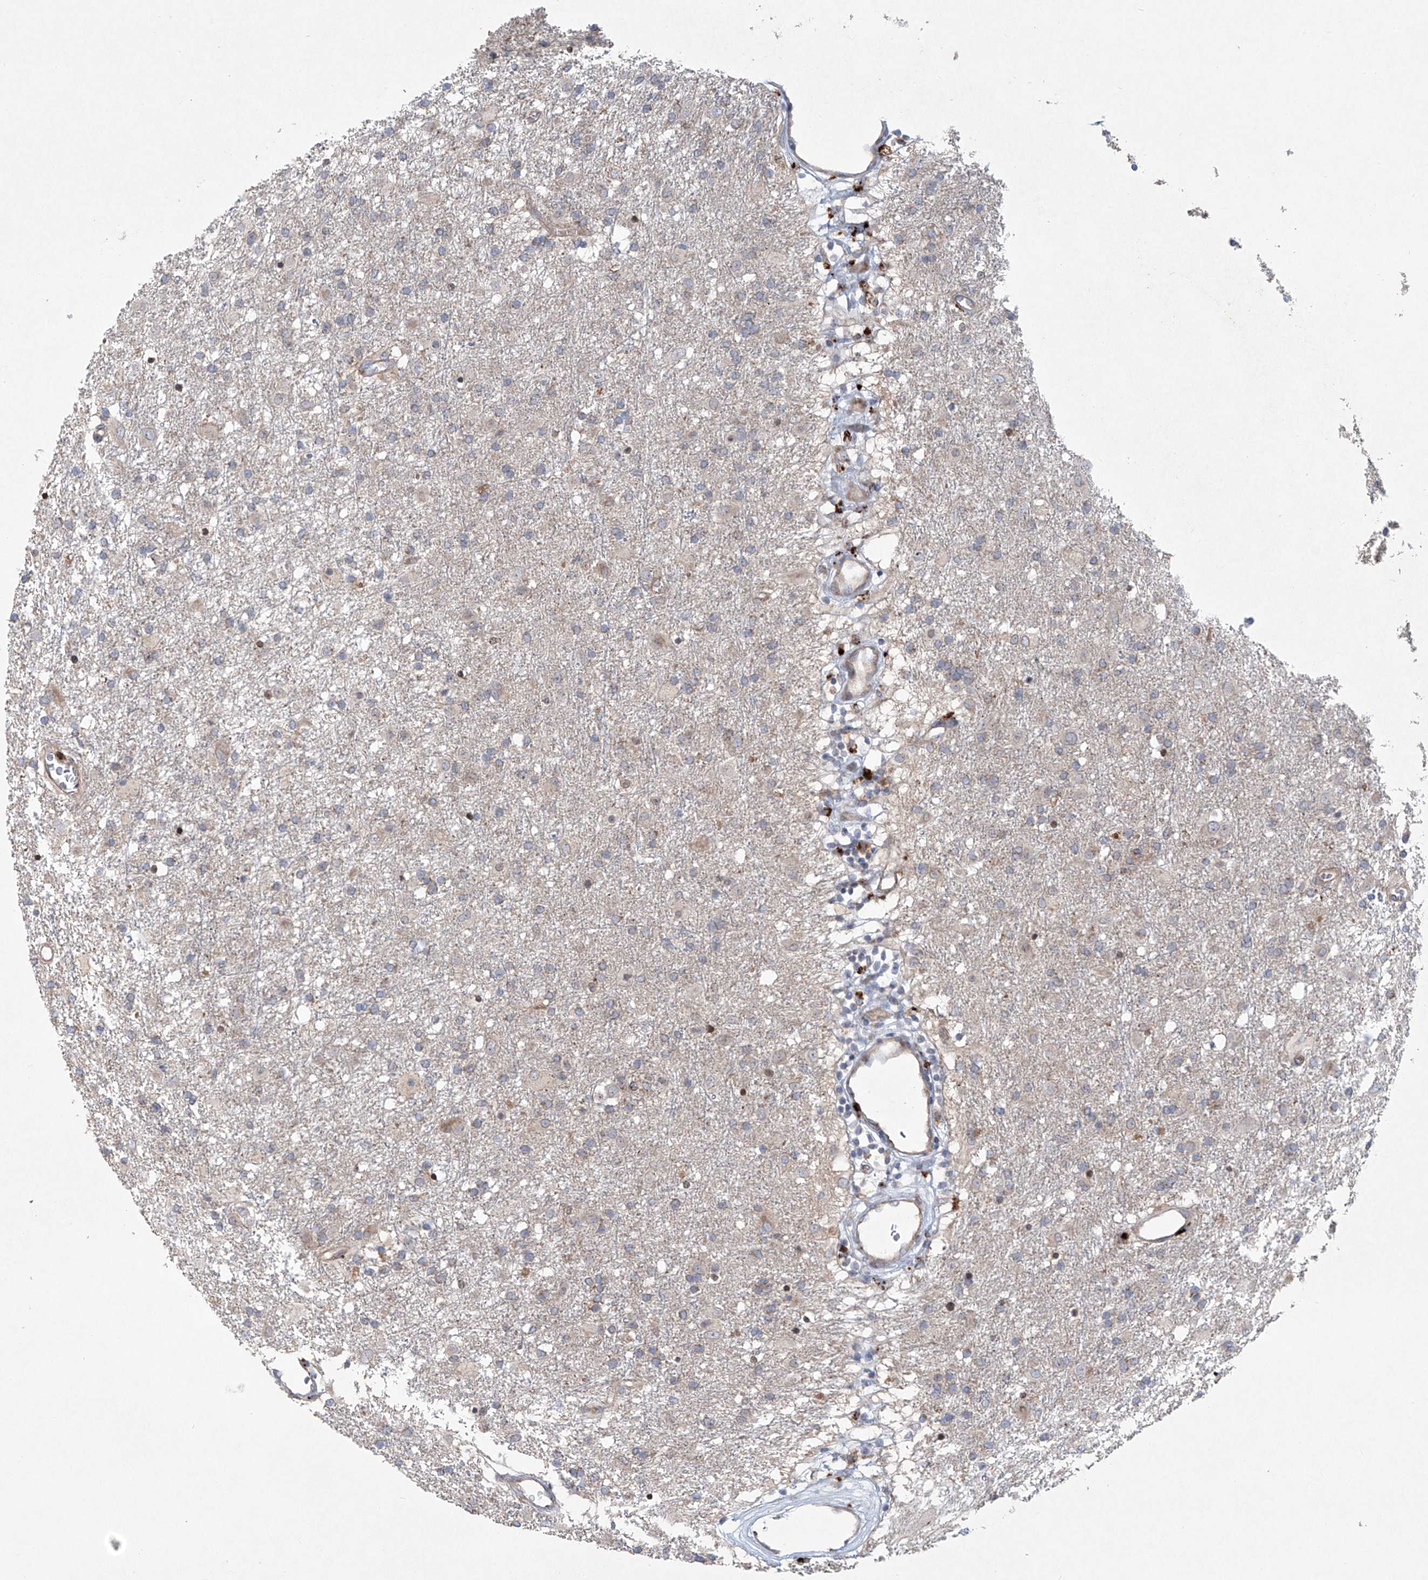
{"staining": {"intensity": "weak", "quantity": "<25%", "location": "cytoplasmic/membranous"}, "tissue": "glioma", "cell_type": "Tumor cells", "image_type": "cancer", "snomed": [{"axis": "morphology", "description": "Glioma, malignant, Low grade"}, {"axis": "topography", "description": "Brain"}], "caption": "Immunohistochemistry photomicrograph of glioma stained for a protein (brown), which displays no expression in tumor cells.", "gene": "KLC4", "patient": {"sex": "male", "age": 65}}